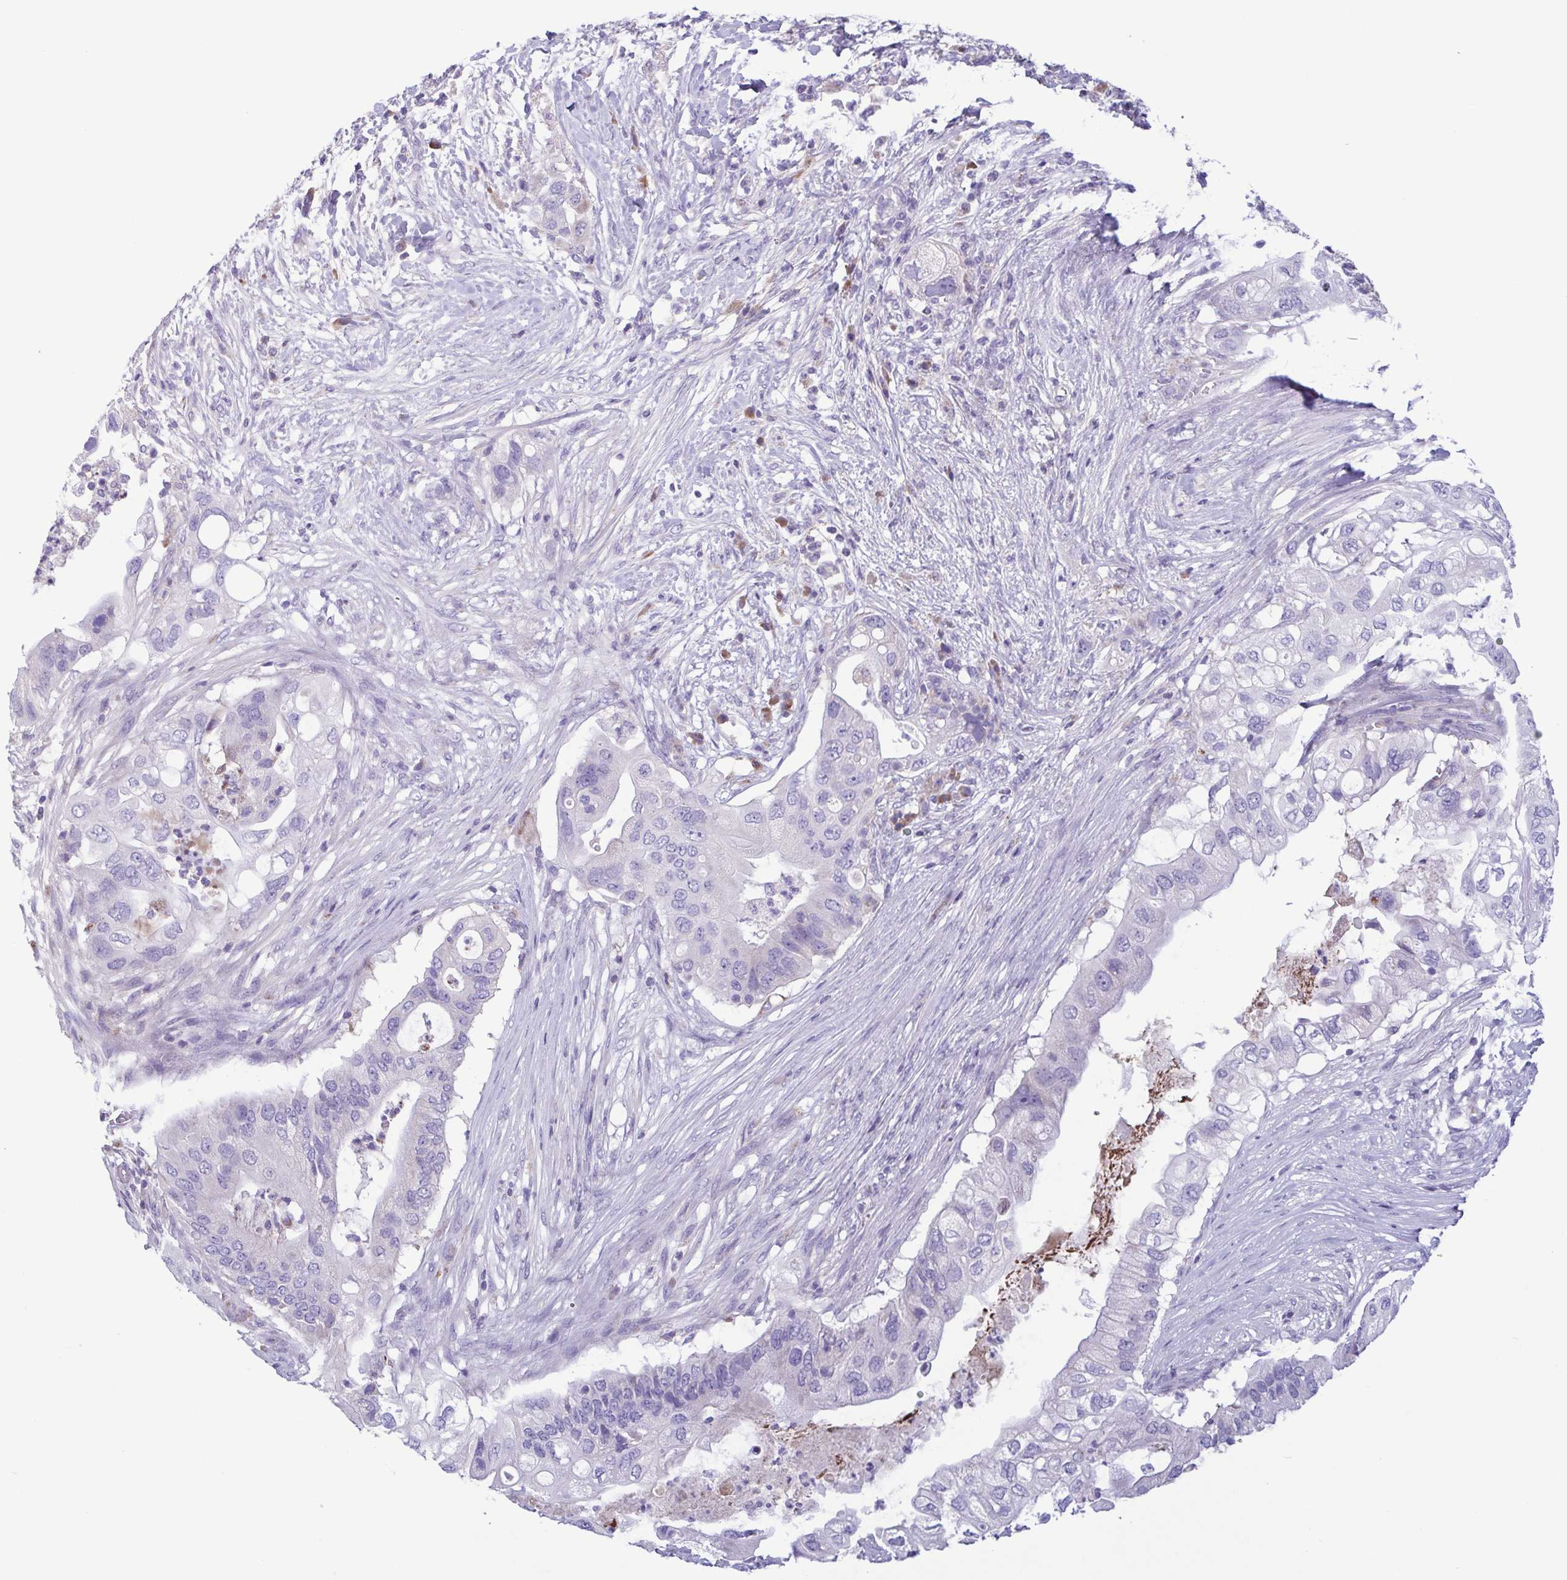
{"staining": {"intensity": "negative", "quantity": "none", "location": "none"}, "tissue": "pancreatic cancer", "cell_type": "Tumor cells", "image_type": "cancer", "snomed": [{"axis": "morphology", "description": "Adenocarcinoma, NOS"}, {"axis": "topography", "description": "Pancreas"}], "caption": "There is no significant expression in tumor cells of pancreatic adenocarcinoma.", "gene": "F13B", "patient": {"sex": "female", "age": 72}}